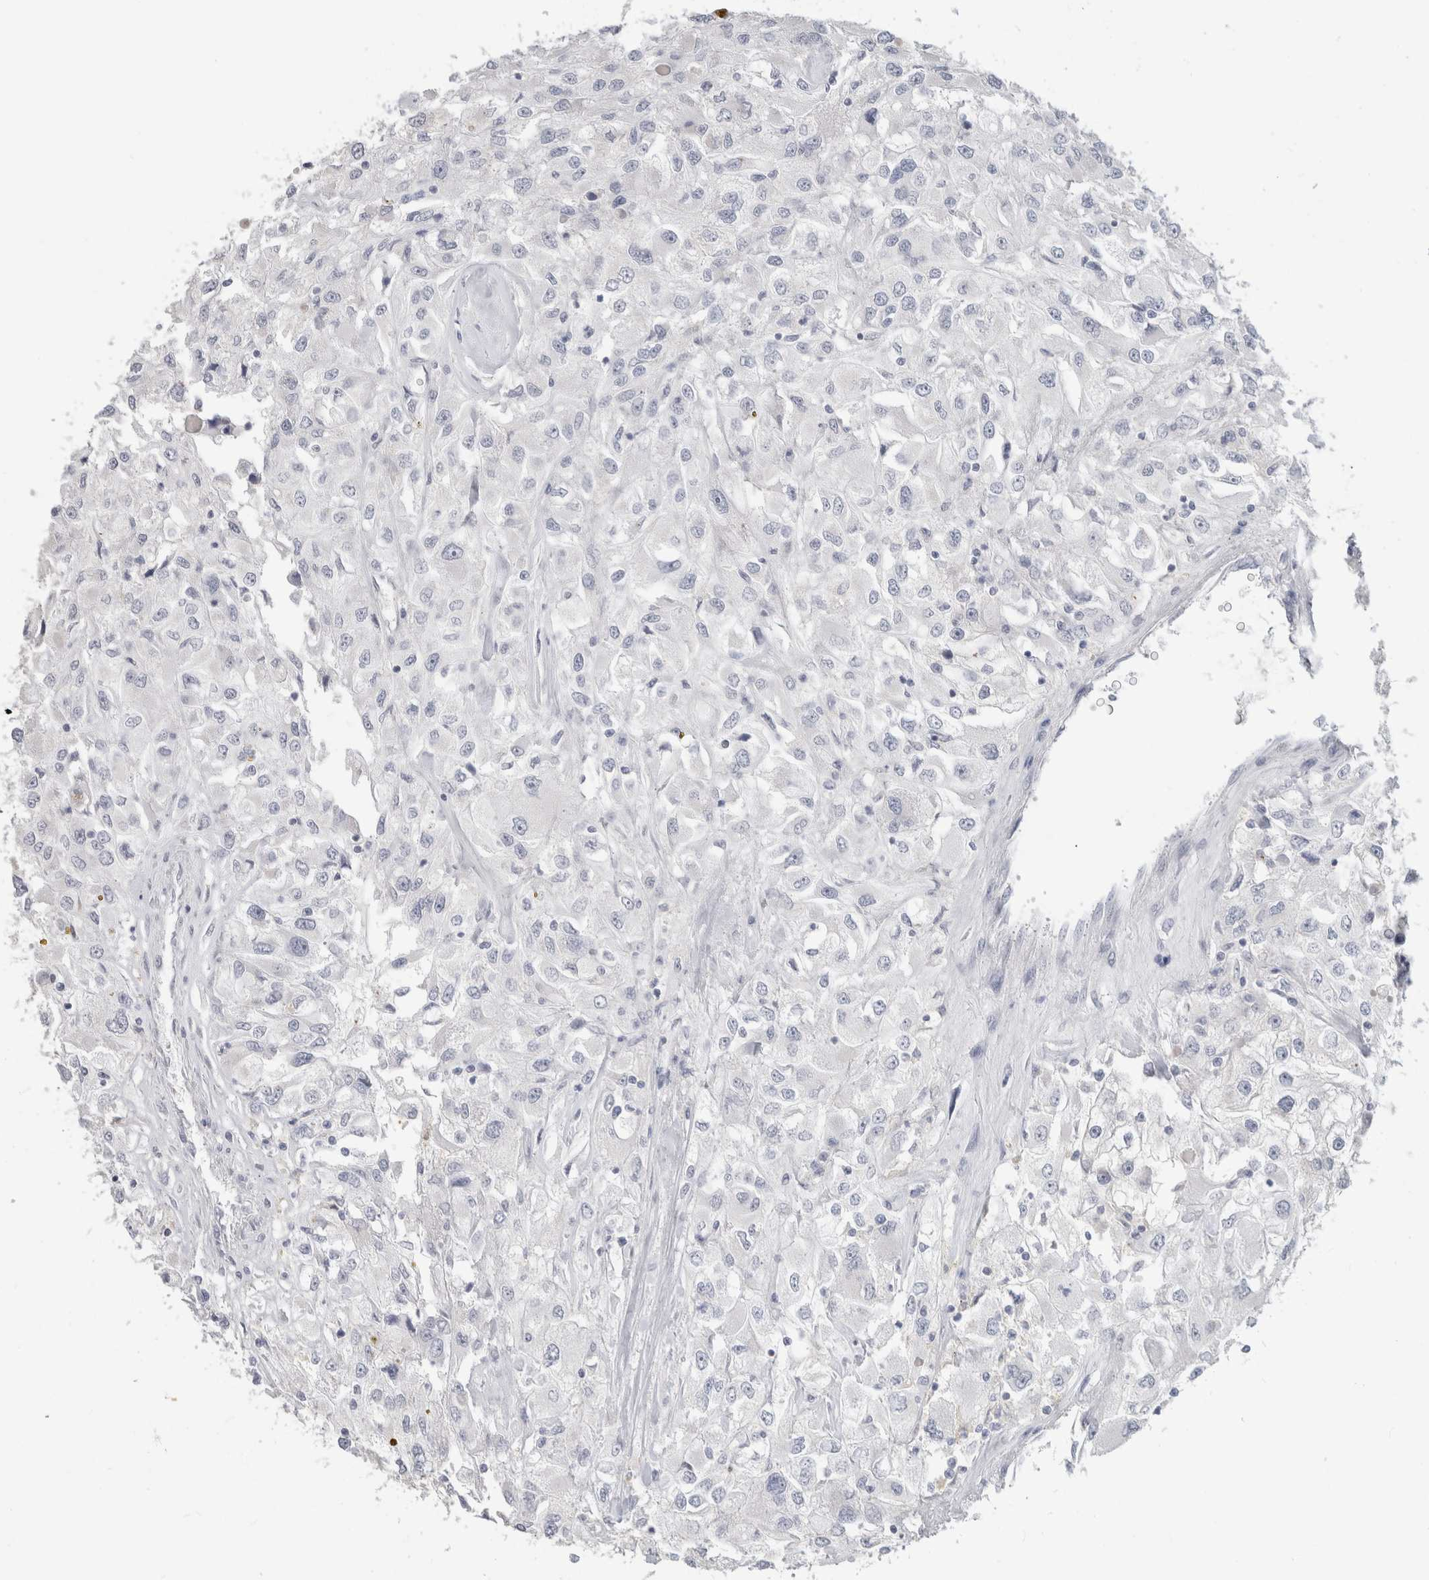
{"staining": {"intensity": "negative", "quantity": "none", "location": "none"}, "tissue": "renal cancer", "cell_type": "Tumor cells", "image_type": "cancer", "snomed": [{"axis": "morphology", "description": "Adenocarcinoma, NOS"}, {"axis": "topography", "description": "Kidney"}], "caption": "Immunohistochemical staining of human renal adenocarcinoma shows no significant staining in tumor cells.", "gene": "SLC6A1", "patient": {"sex": "female", "age": 52}}